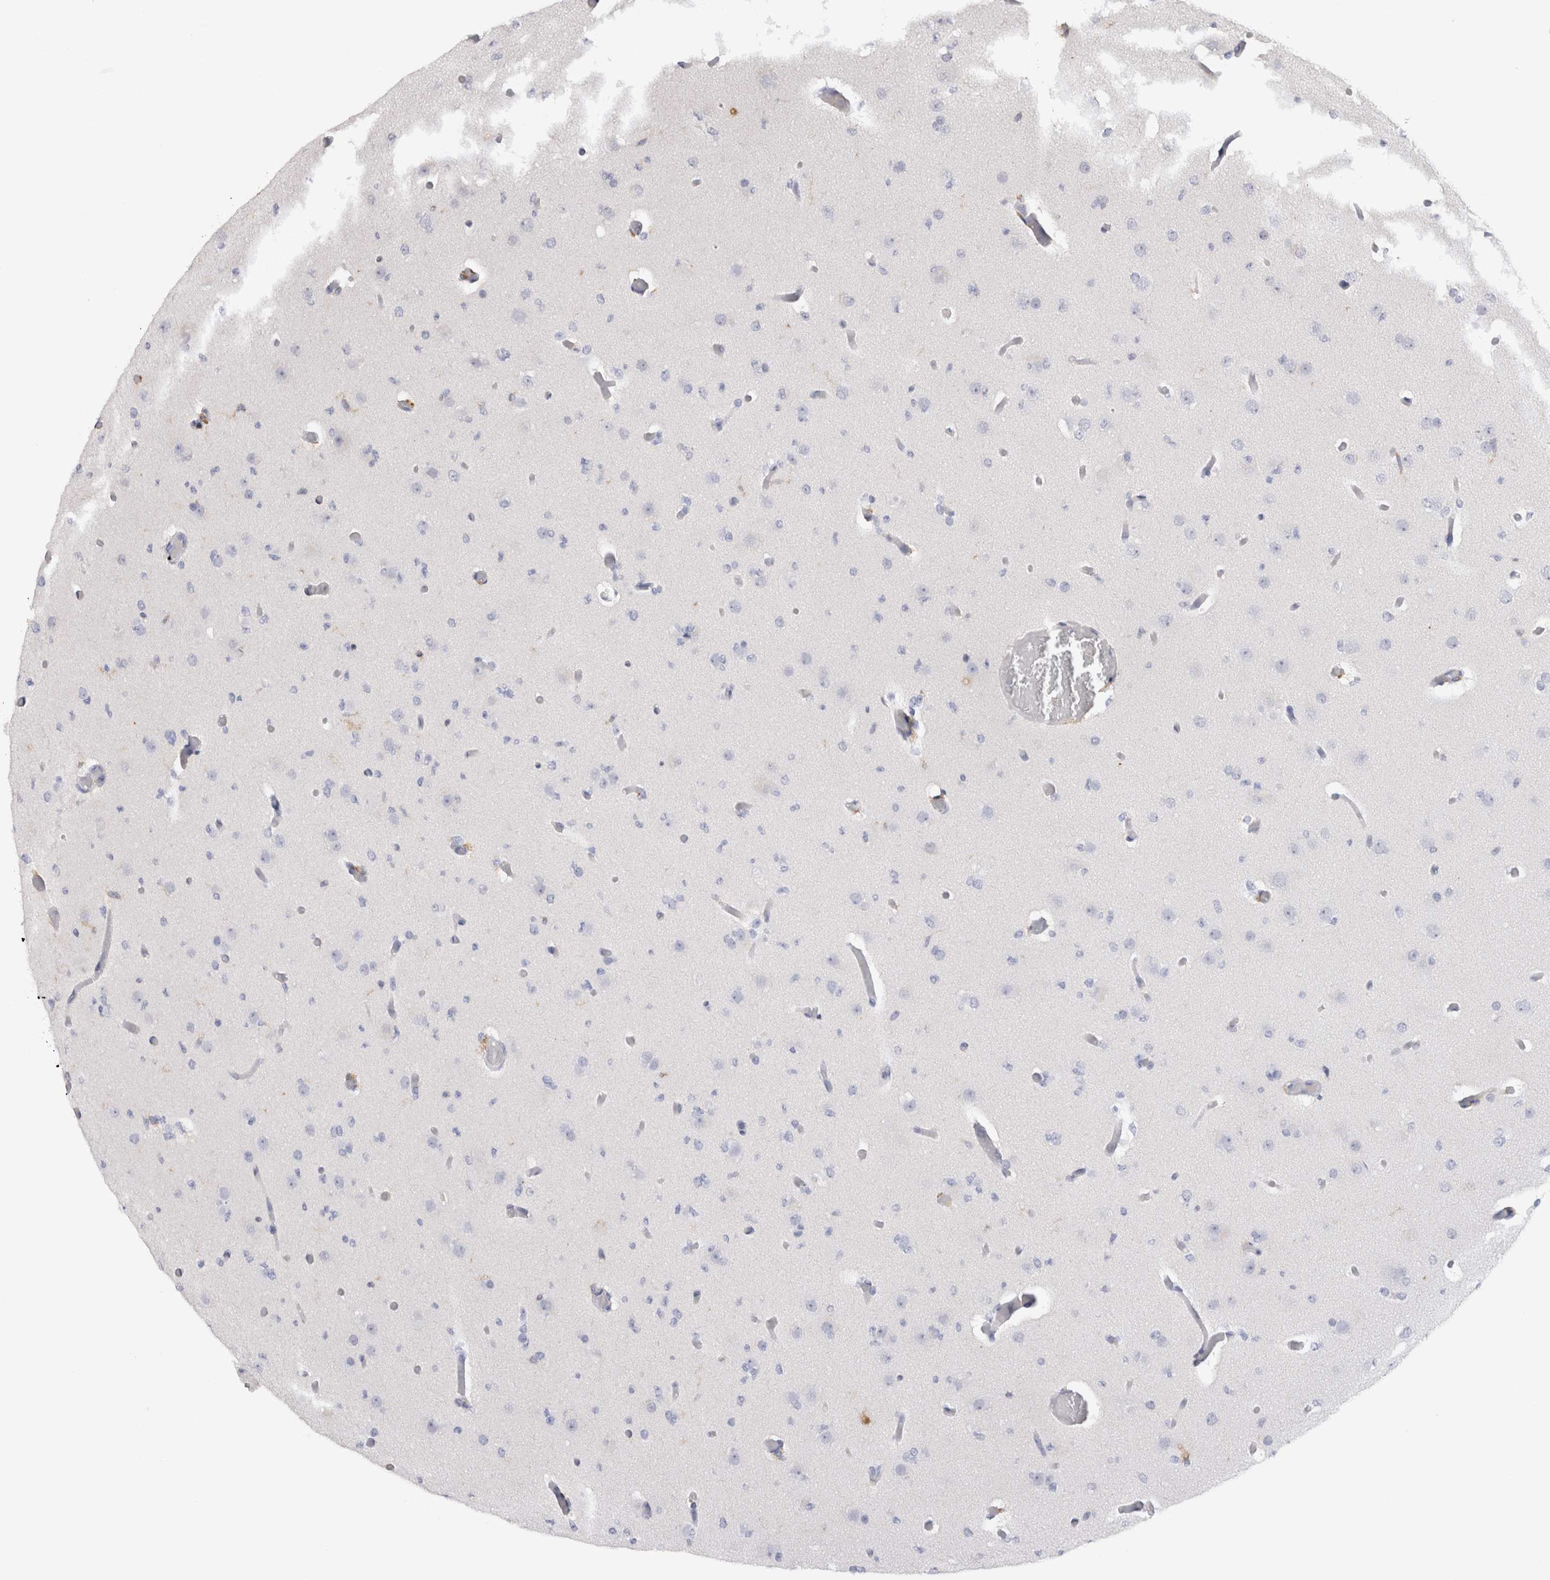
{"staining": {"intensity": "negative", "quantity": "none", "location": "none"}, "tissue": "glioma", "cell_type": "Tumor cells", "image_type": "cancer", "snomed": [{"axis": "morphology", "description": "Glioma, malignant, Low grade"}, {"axis": "topography", "description": "Brain"}], "caption": "Tumor cells are negative for brown protein staining in malignant low-grade glioma. The staining is performed using DAB brown chromogen with nuclei counter-stained in using hematoxylin.", "gene": "VSIG4", "patient": {"sex": "female", "age": 22}}